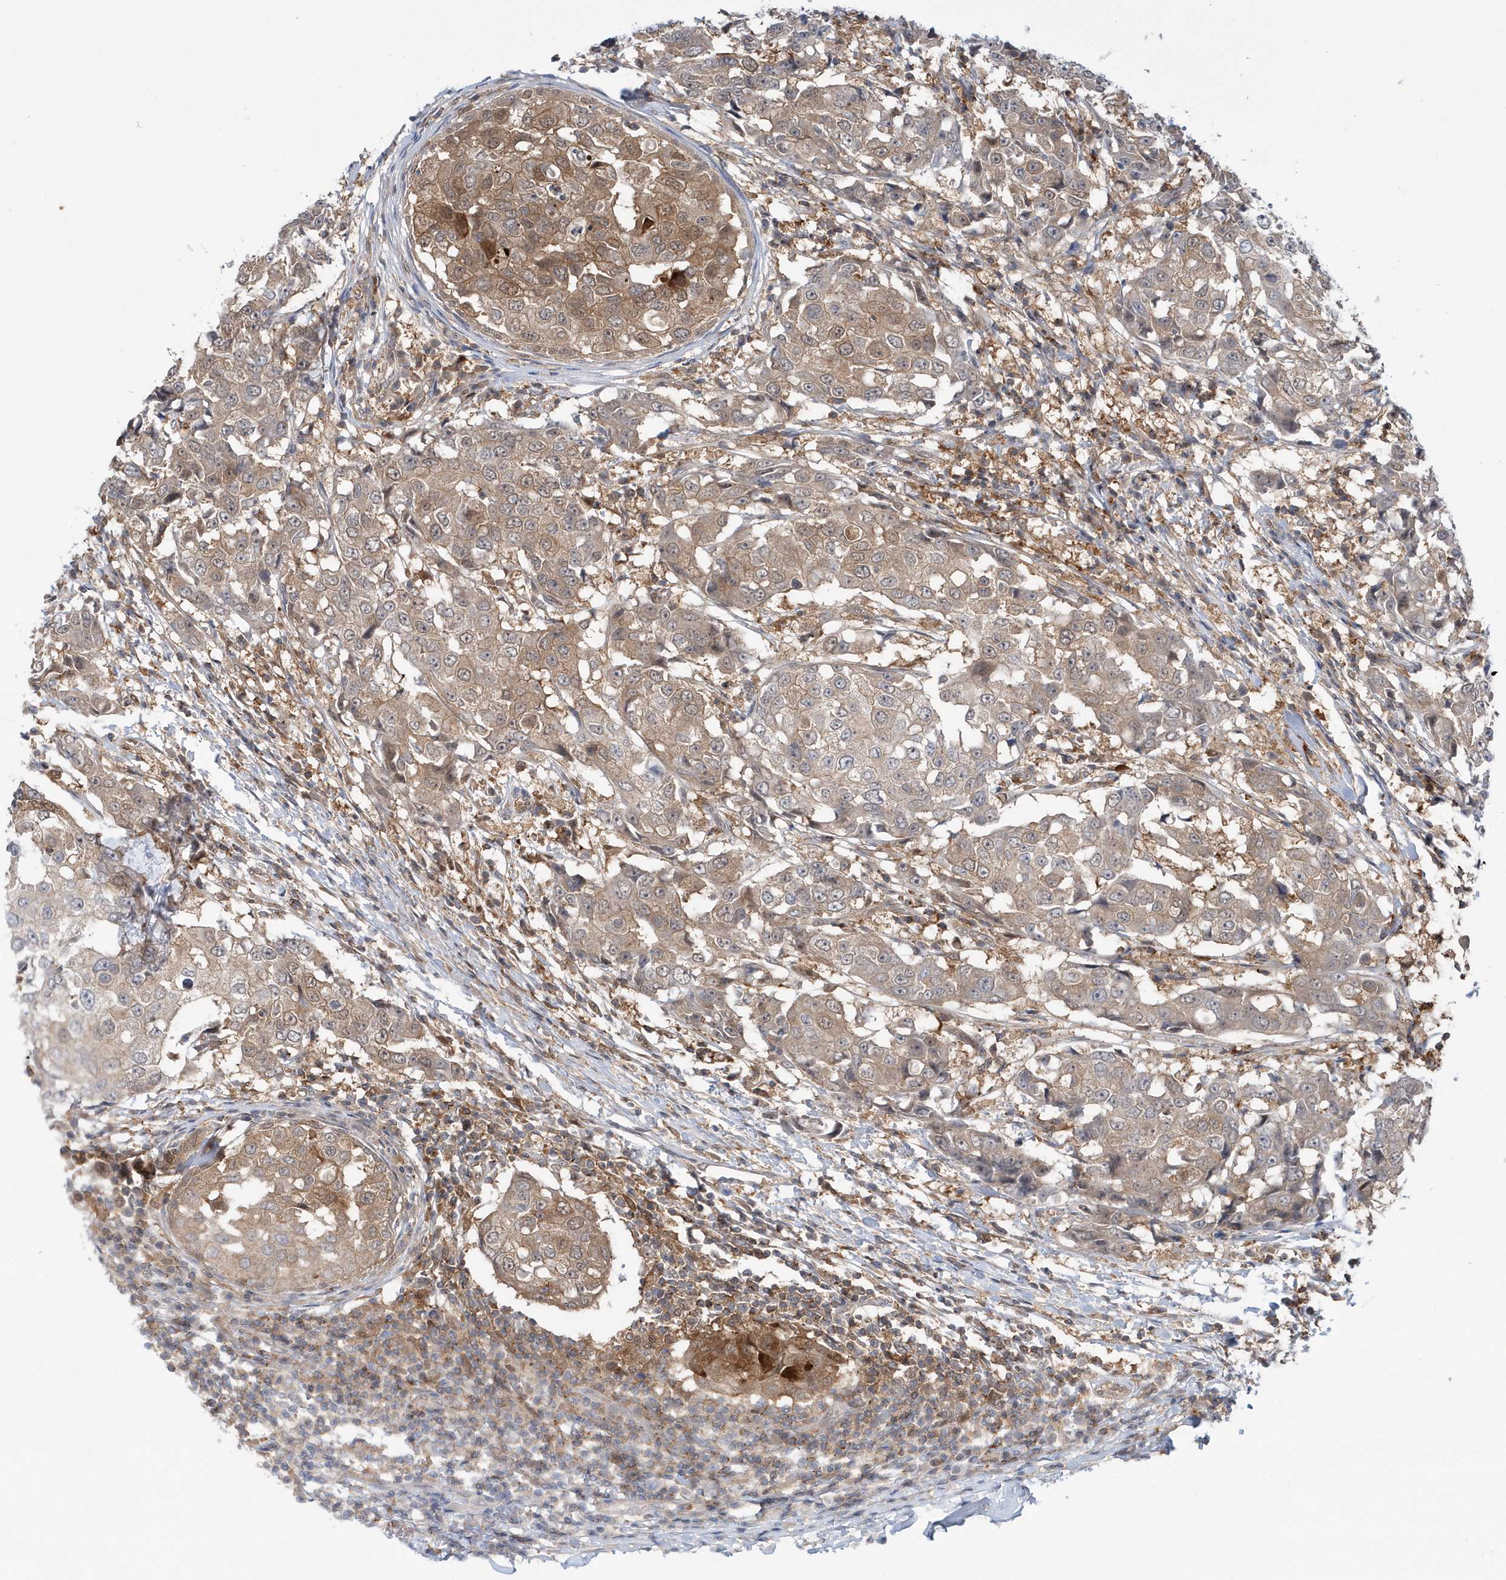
{"staining": {"intensity": "moderate", "quantity": "25%-75%", "location": "cytoplasmic/membranous"}, "tissue": "breast cancer", "cell_type": "Tumor cells", "image_type": "cancer", "snomed": [{"axis": "morphology", "description": "Duct carcinoma"}, {"axis": "topography", "description": "Breast"}], "caption": "IHC photomicrograph of neoplastic tissue: breast cancer (infiltrating ductal carcinoma) stained using immunohistochemistry shows medium levels of moderate protein expression localized specifically in the cytoplasmic/membranous of tumor cells, appearing as a cytoplasmic/membranous brown color.", "gene": "RNF7", "patient": {"sex": "female", "age": 27}}